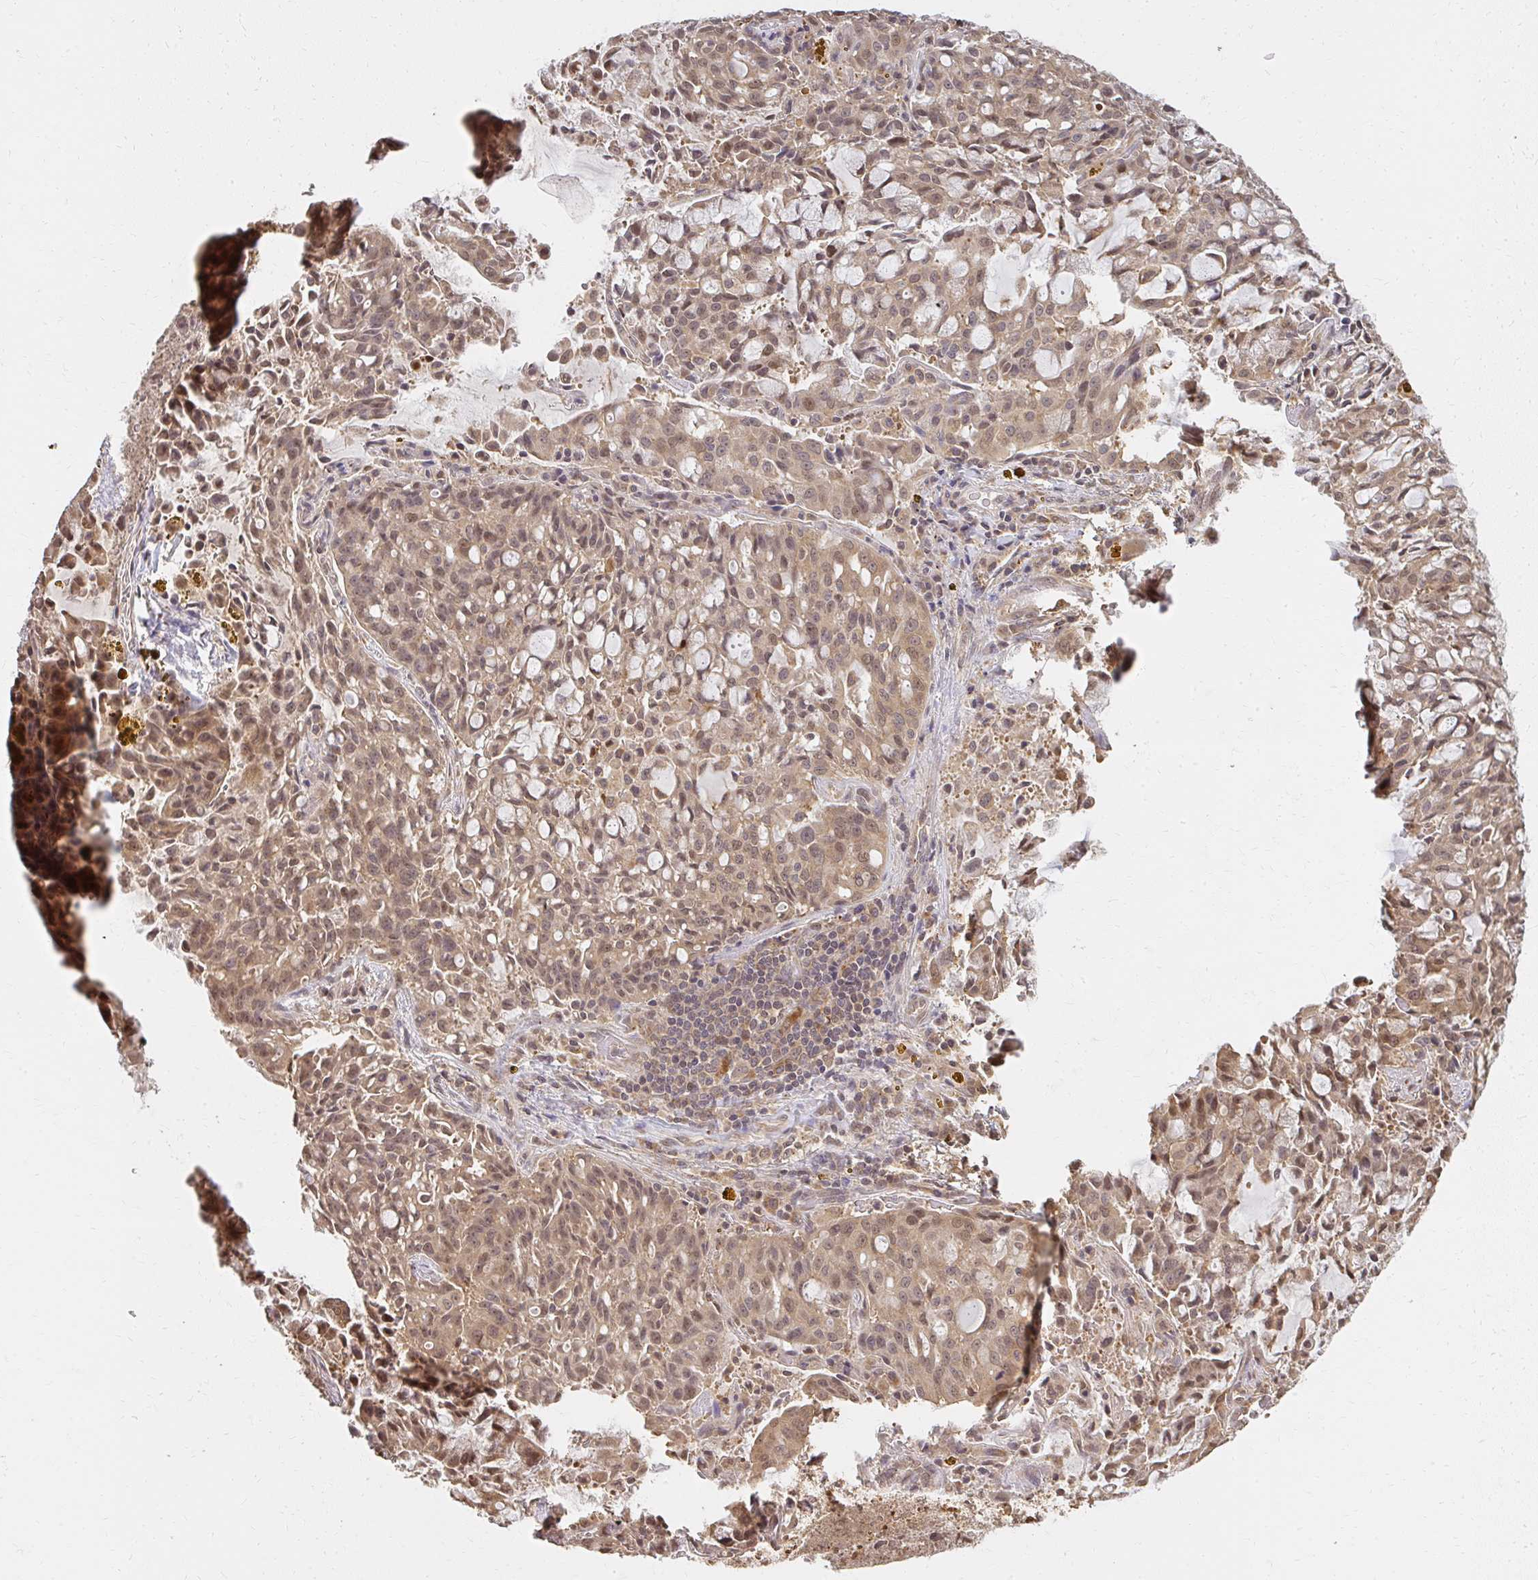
{"staining": {"intensity": "weak", "quantity": ">75%", "location": "cytoplasmic/membranous,nuclear"}, "tissue": "lung cancer", "cell_type": "Tumor cells", "image_type": "cancer", "snomed": [{"axis": "morphology", "description": "Adenocarcinoma, NOS"}, {"axis": "topography", "description": "Lung"}], "caption": "A brown stain highlights weak cytoplasmic/membranous and nuclear positivity of a protein in lung cancer (adenocarcinoma) tumor cells.", "gene": "LARS2", "patient": {"sex": "female", "age": 44}}